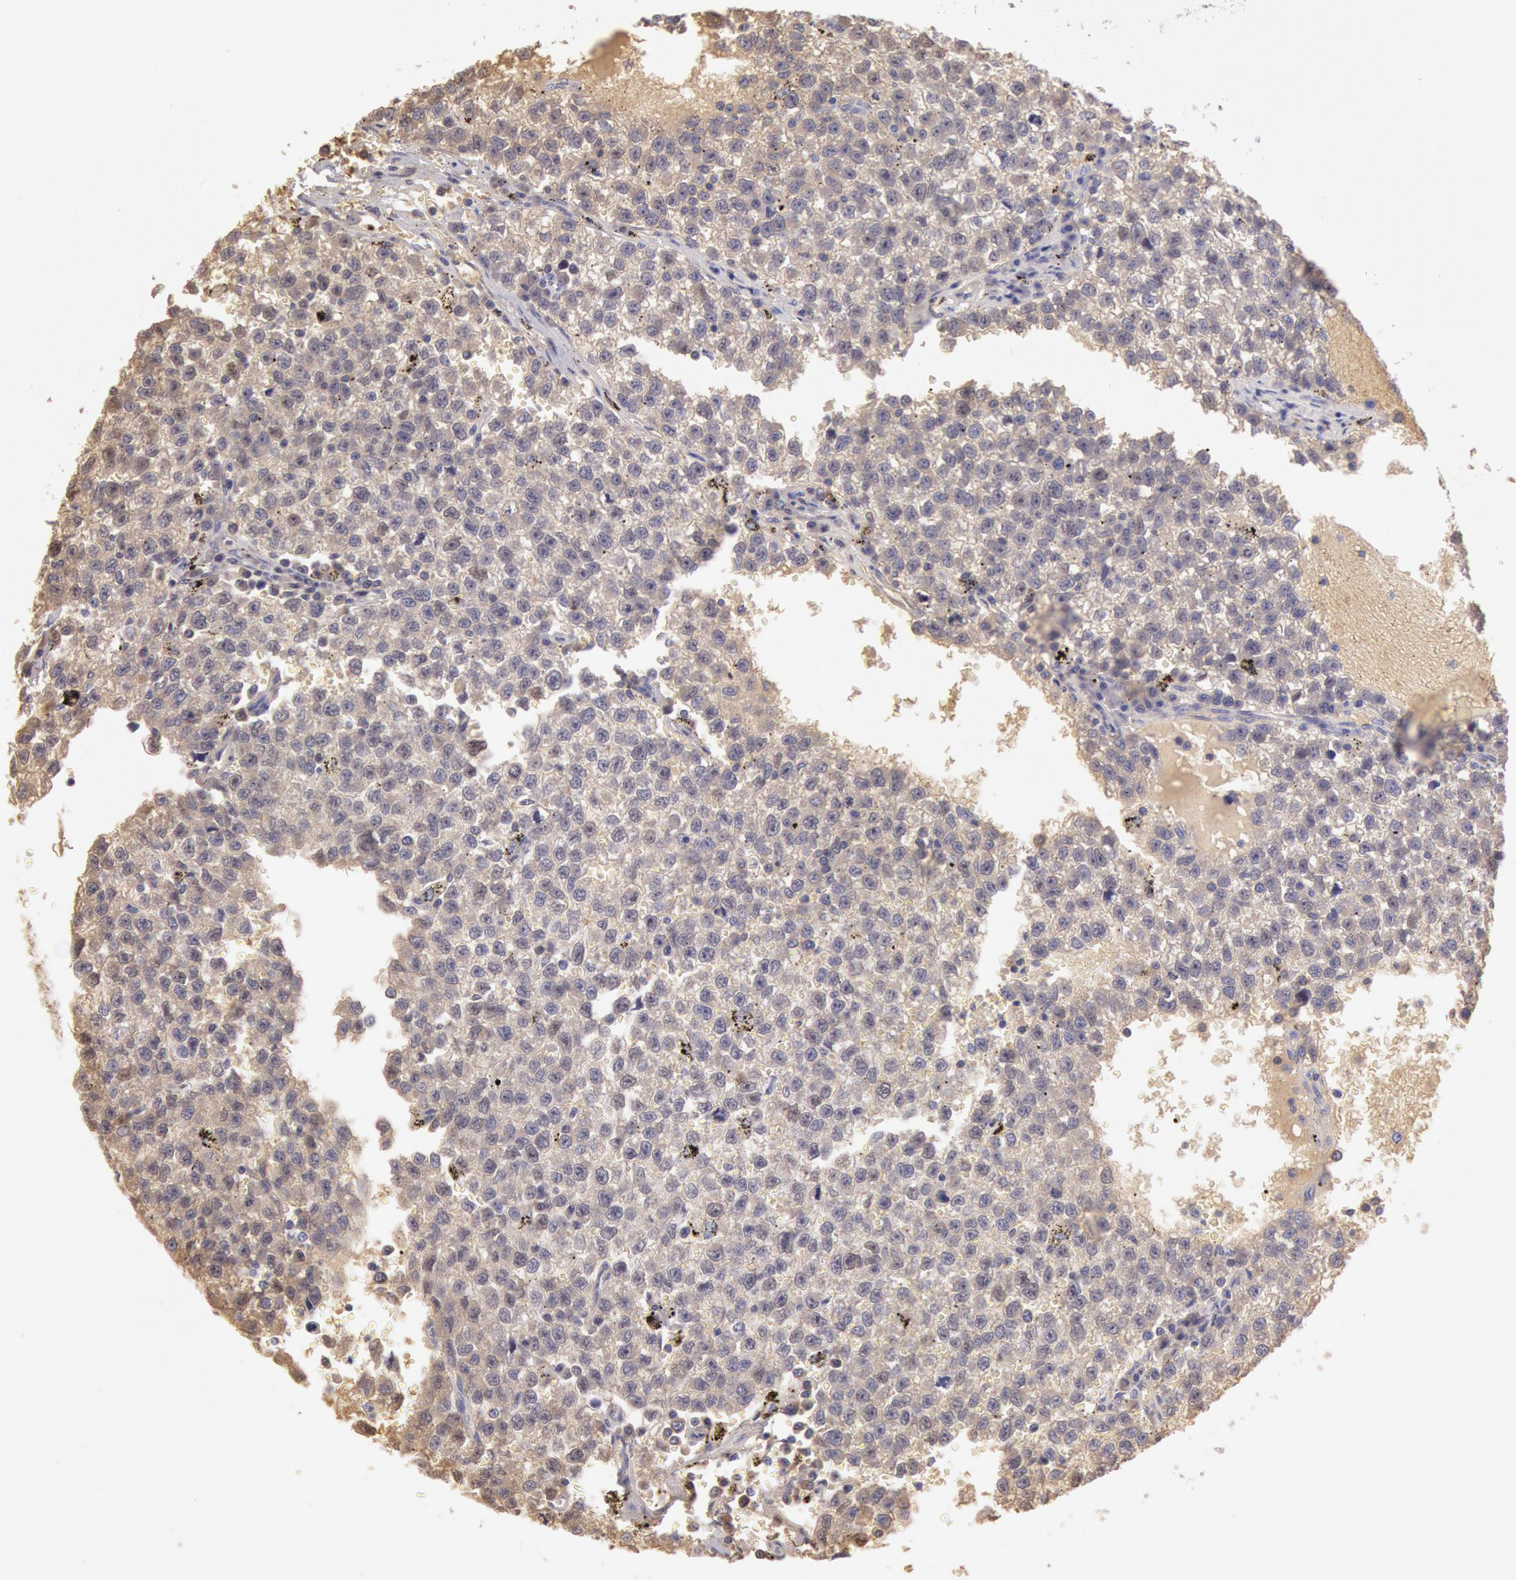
{"staining": {"intensity": "negative", "quantity": "none", "location": "none"}, "tissue": "testis cancer", "cell_type": "Tumor cells", "image_type": "cancer", "snomed": [{"axis": "morphology", "description": "Seminoma, NOS"}, {"axis": "topography", "description": "Testis"}], "caption": "This photomicrograph is of testis seminoma stained with immunohistochemistry to label a protein in brown with the nuclei are counter-stained blue. There is no staining in tumor cells.", "gene": "C1R", "patient": {"sex": "male", "age": 35}}